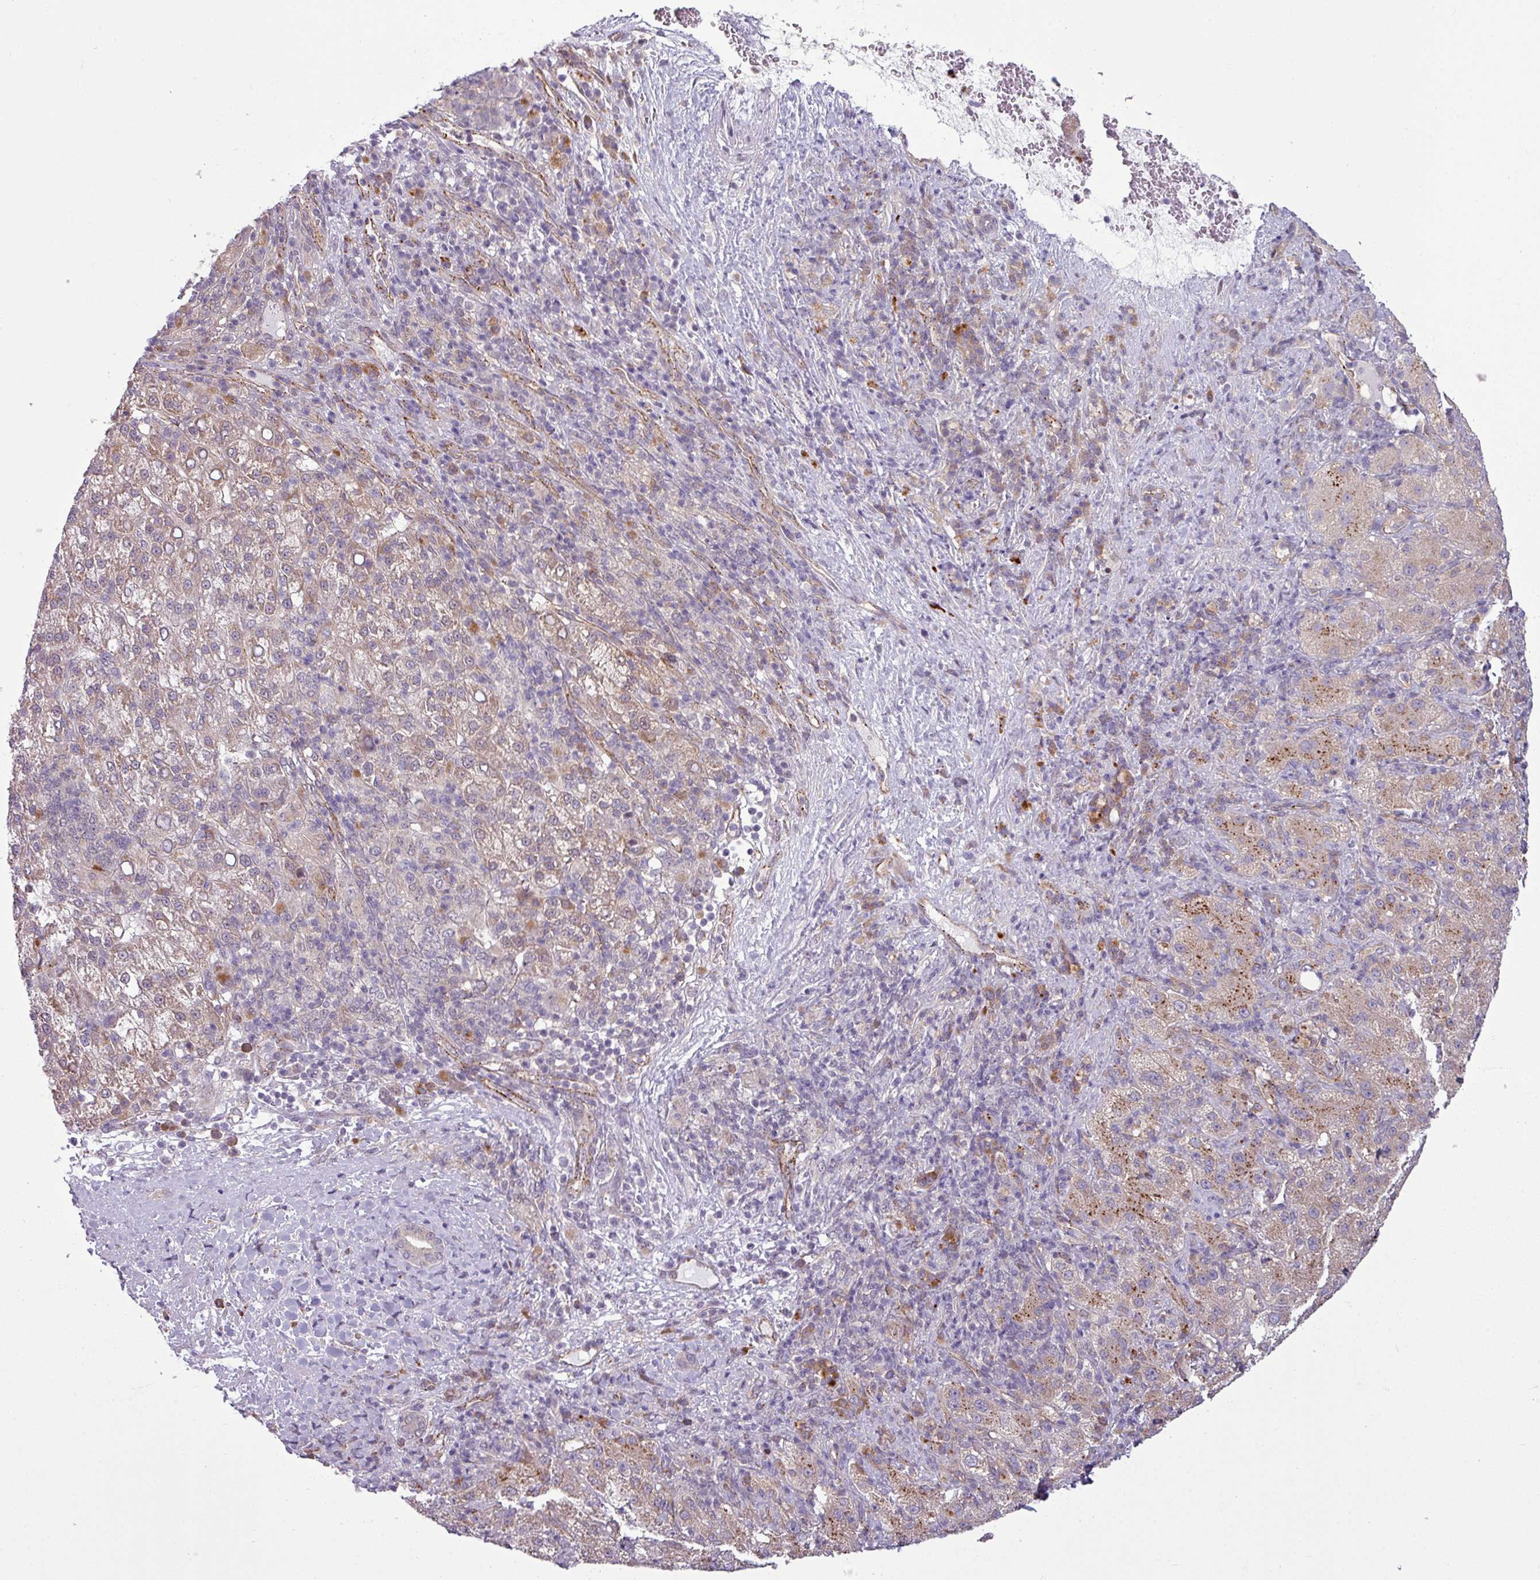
{"staining": {"intensity": "weak", "quantity": ">75%", "location": "cytoplasmic/membranous,nuclear"}, "tissue": "liver cancer", "cell_type": "Tumor cells", "image_type": "cancer", "snomed": [{"axis": "morphology", "description": "Carcinoma, Hepatocellular, NOS"}, {"axis": "topography", "description": "Liver"}], "caption": "High-power microscopy captured an immunohistochemistry image of liver cancer, revealing weak cytoplasmic/membranous and nuclear positivity in about >75% of tumor cells.", "gene": "CCDC144A", "patient": {"sex": "female", "age": 58}}